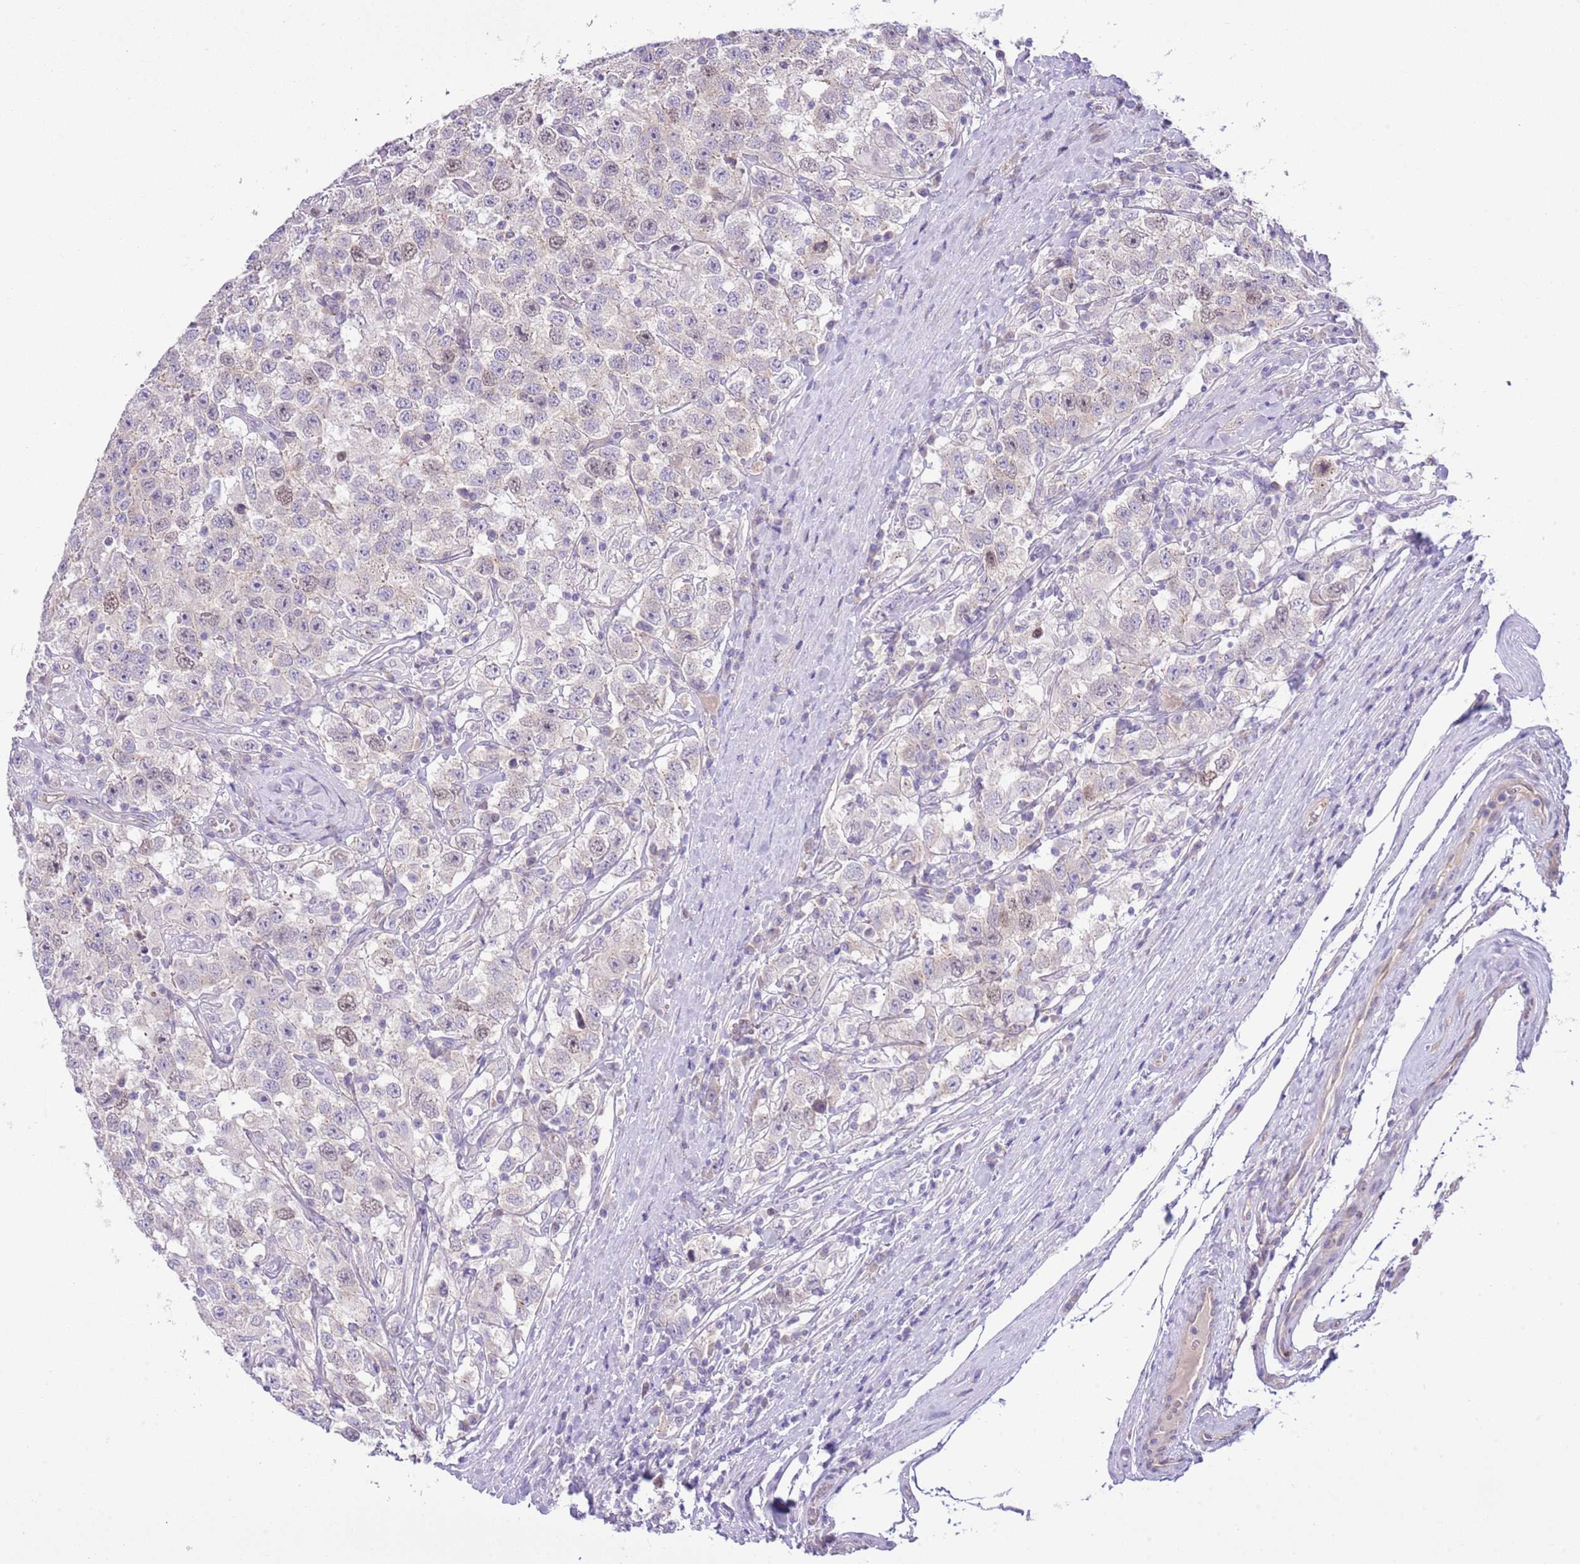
{"staining": {"intensity": "weak", "quantity": "<25%", "location": "nuclear"}, "tissue": "testis cancer", "cell_type": "Tumor cells", "image_type": "cancer", "snomed": [{"axis": "morphology", "description": "Seminoma, NOS"}, {"axis": "topography", "description": "Testis"}], "caption": "DAB immunohistochemical staining of human testis cancer shows no significant expression in tumor cells.", "gene": "FBRSL1", "patient": {"sex": "male", "age": 41}}